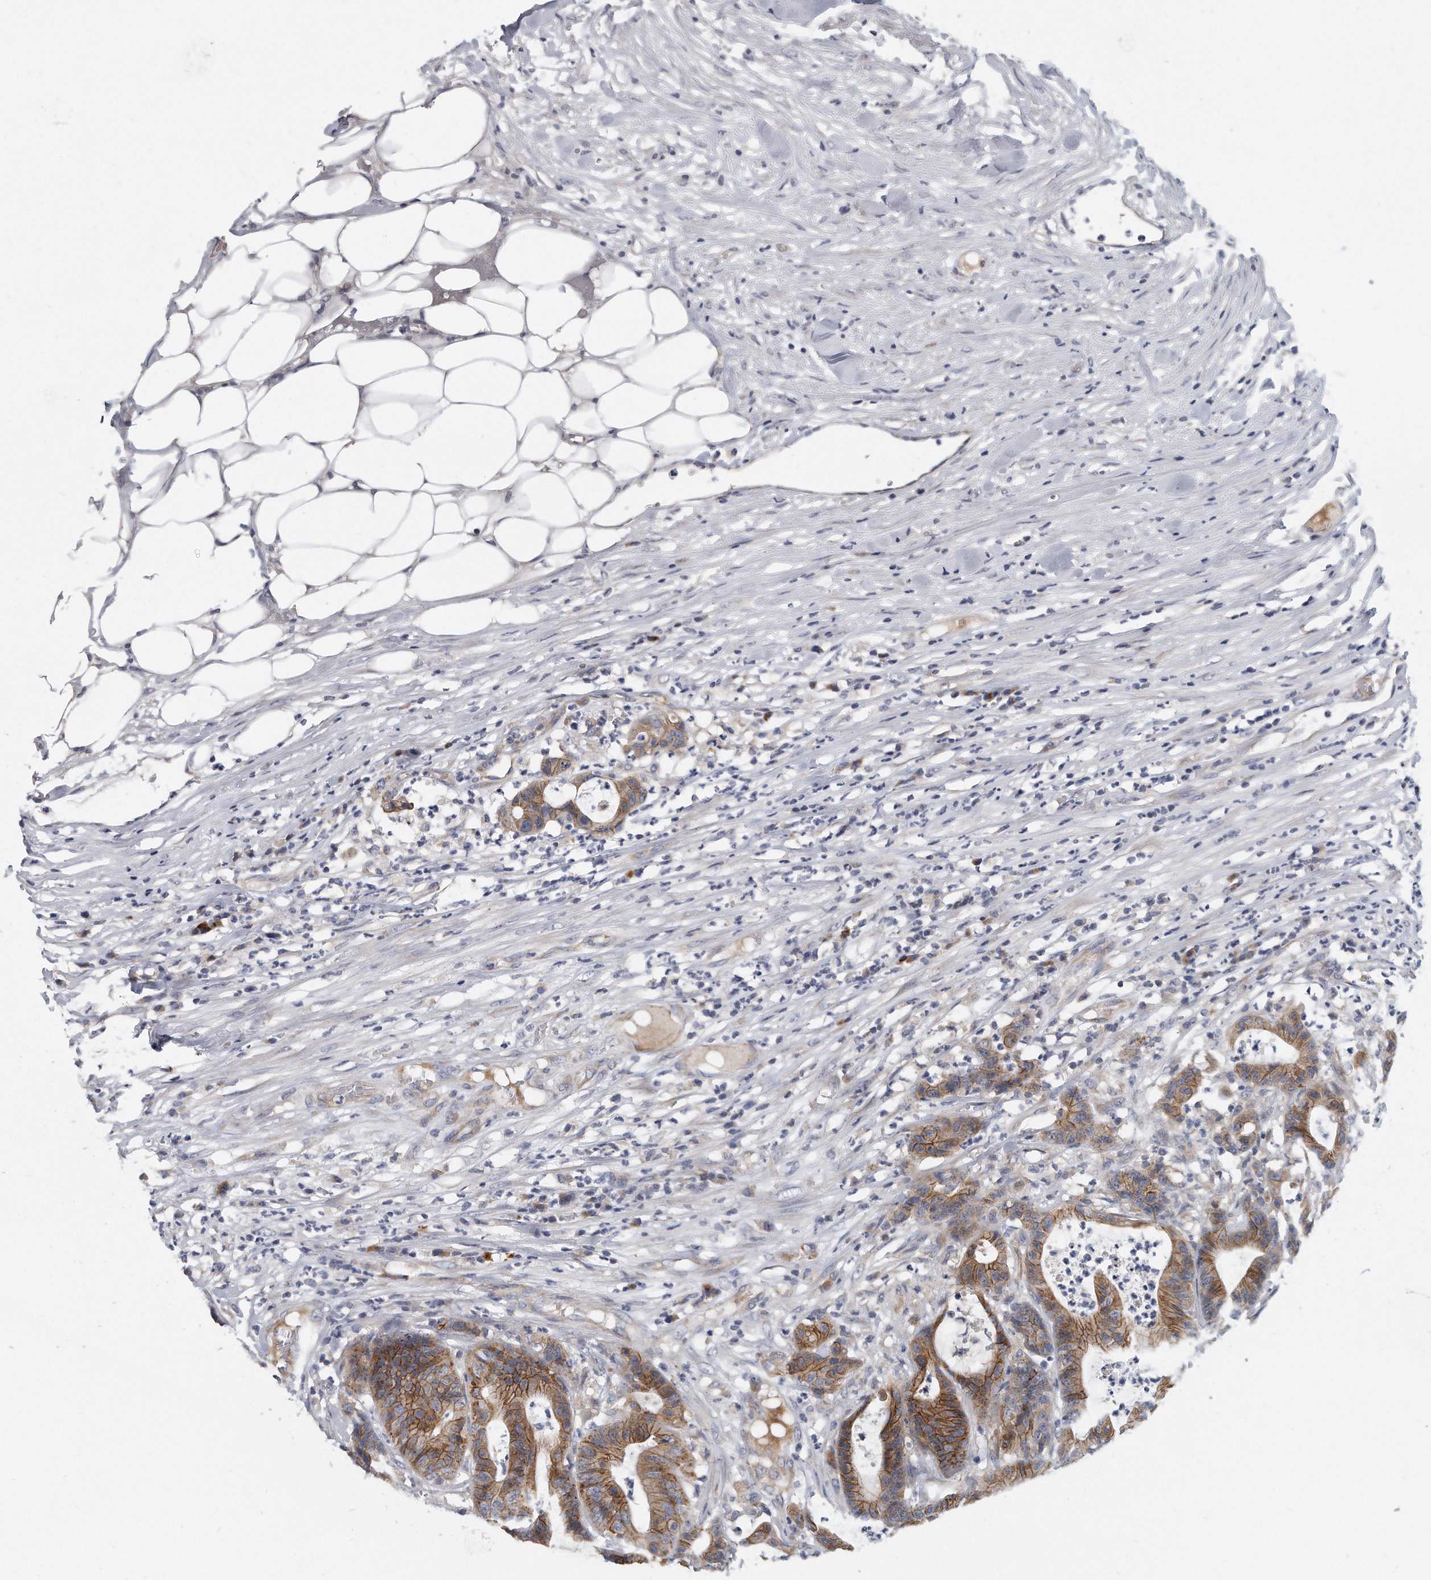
{"staining": {"intensity": "moderate", "quantity": ">75%", "location": "cytoplasmic/membranous"}, "tissue": "colorectal cancer", "cell_type": "Tumor cells", "image_type": "cancer", "snomed": [{"axis": "morphology", "description": "Adenocarcinoma, NOS"}, {"axis": "topography", "description": "Colon"}], "caption": "Human colorectal cancer stained with a protein marker displays moderate staining in tumor cells.", "gene": "PLEKHA6", "patient": {"sex": "female", "age": 84}}